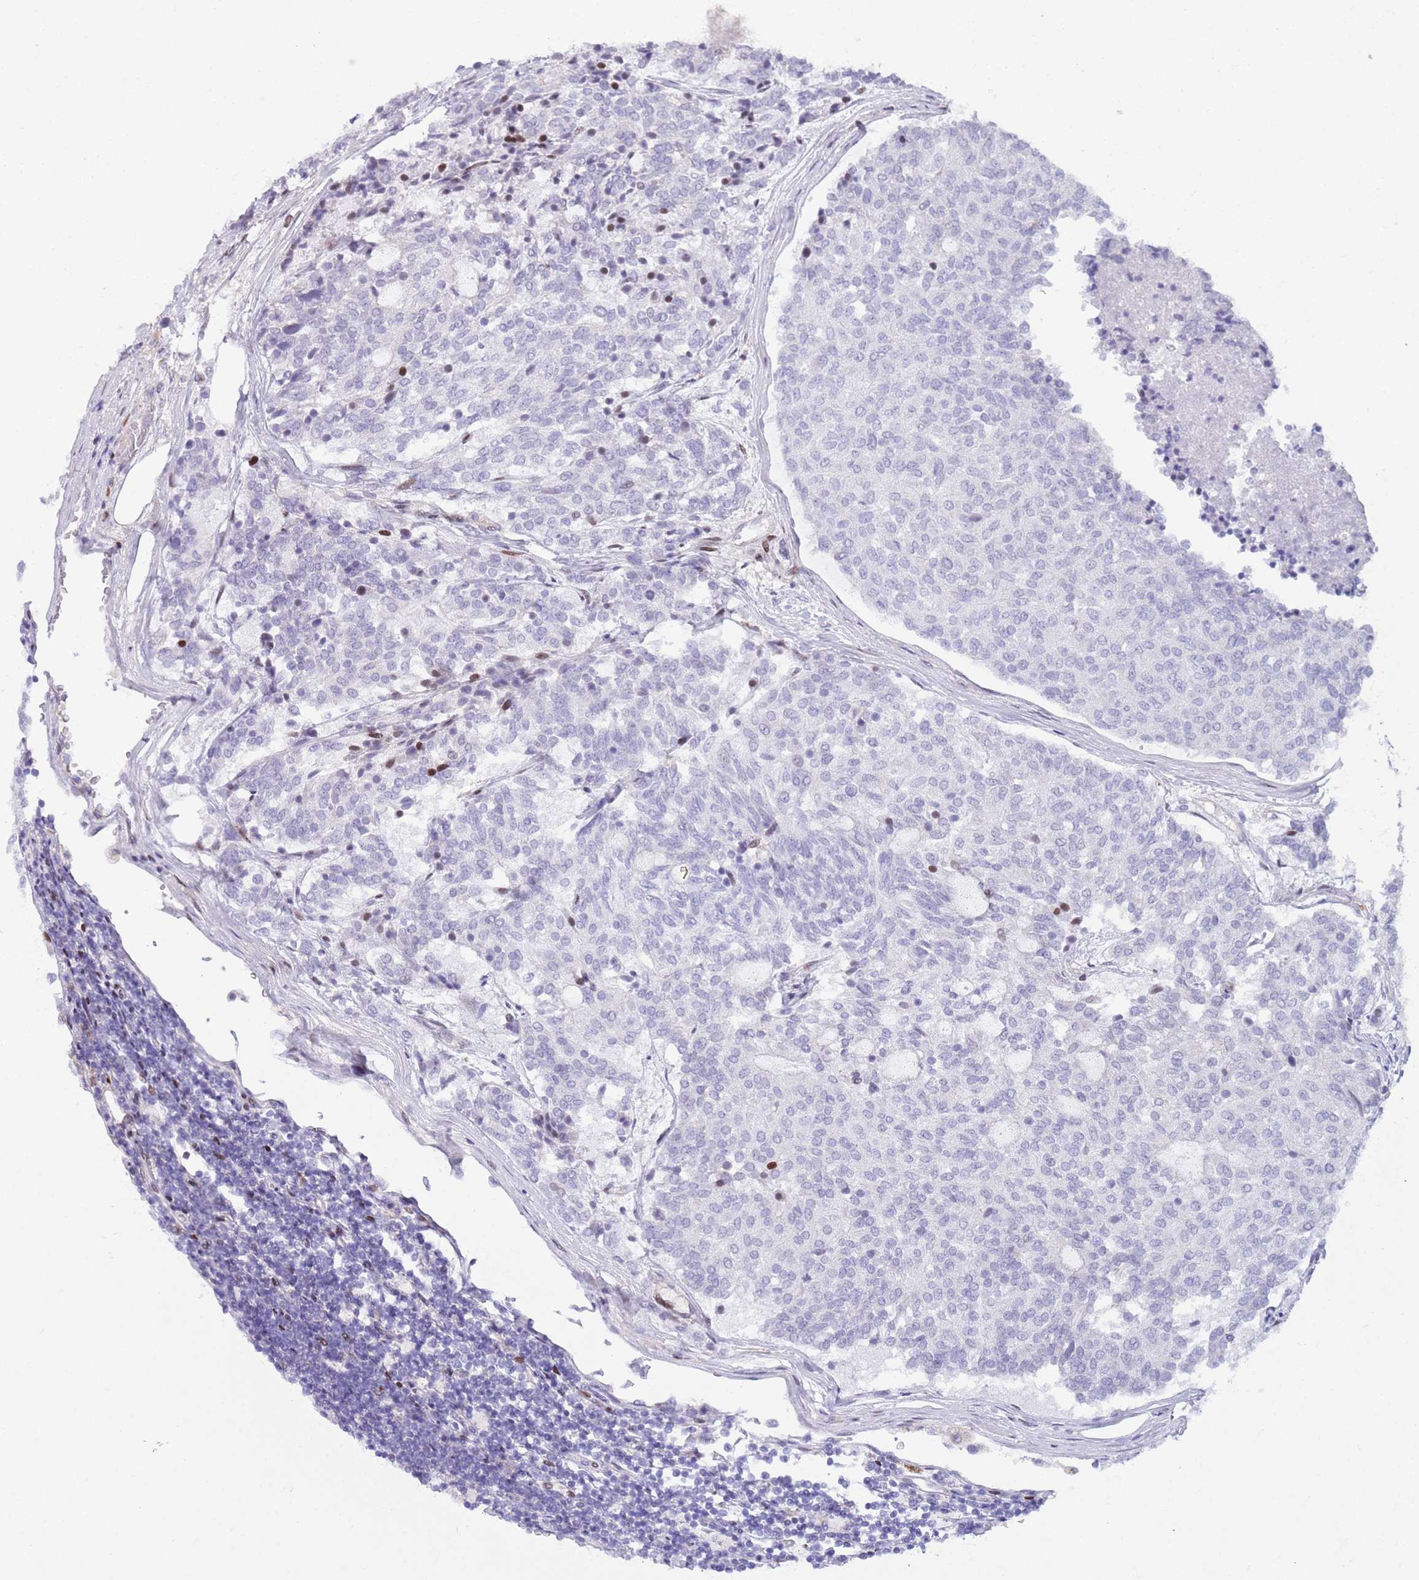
{"staining": {"intensity": "negative", "quantity": "none", "location": "none"}, "tissue": "carcinoid", "cell_type": "Tumor cells", "image_type": "cancer", "snomed": [{"axis": "morphology", "description": "Carcinoid, malignant, NOS"}, {"axis": "topography", "description": "Pancreas"}], "caption": "High power microscopy photomicrograph of an IHC histopathology image of carcinoid (malignant), revealing no significant positivity in tumor cells.", "gene": "ANO8", "patient": {"sex": "female", "age": 54}}